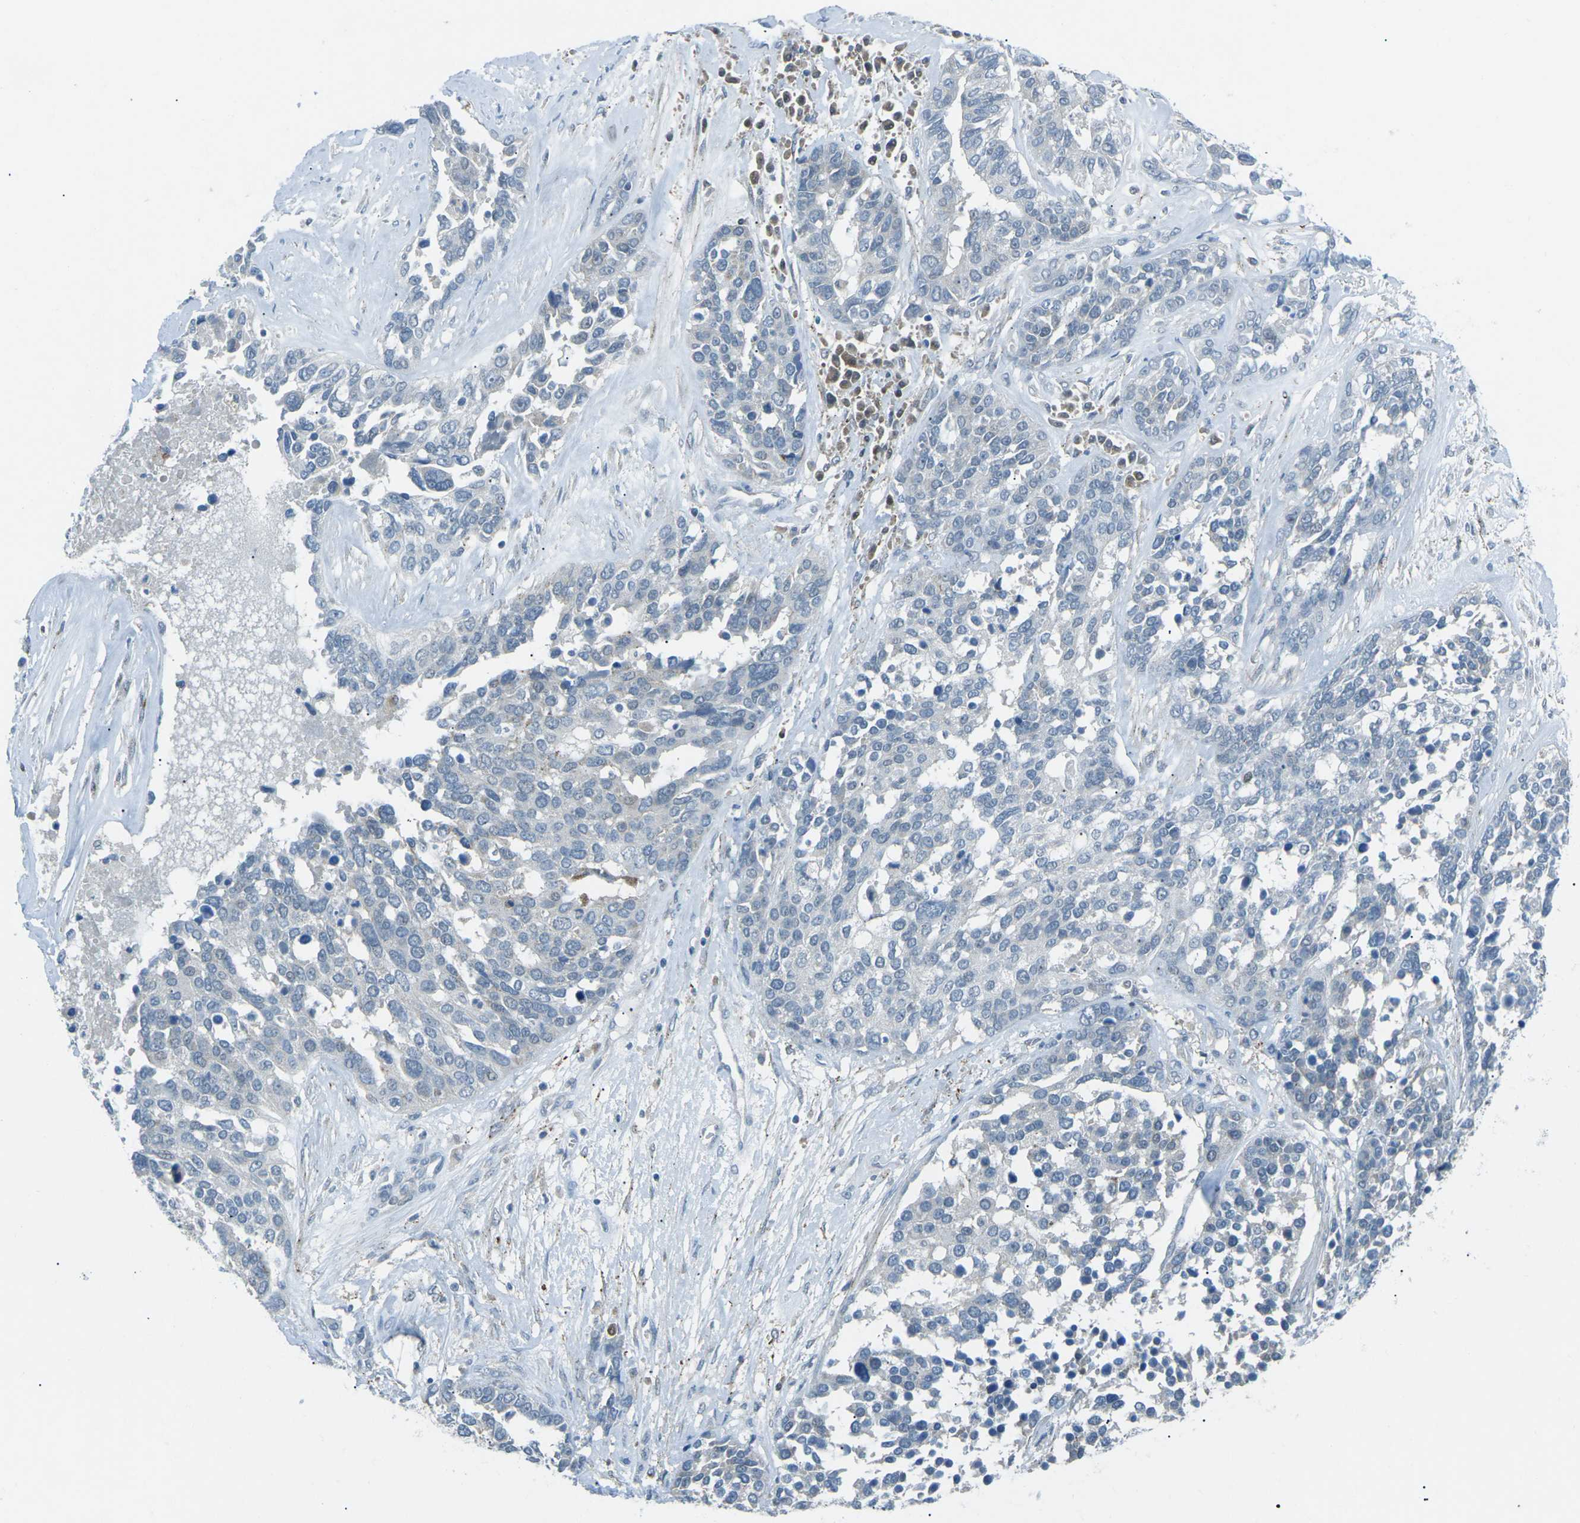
{"staining": {"intensity": "negative", "quantity": "none", "location": "none"}, "tissue": "ovarian cancer", "cell_type": "Tumor cells", "image_type": "cancer", "snomed": [{"axis": "morphology", "description": "Cystadenocarcinoma, serous, NOS"}, {"axis": "topography", "description": "Ovary"}], "caption": "Protein analysis of serous cystadenocarcinoma (ovarian) reveals no significant positivity in tumor cells.", "gene": "PRKCA", "patient": {"sex": "female", "age": 44}}